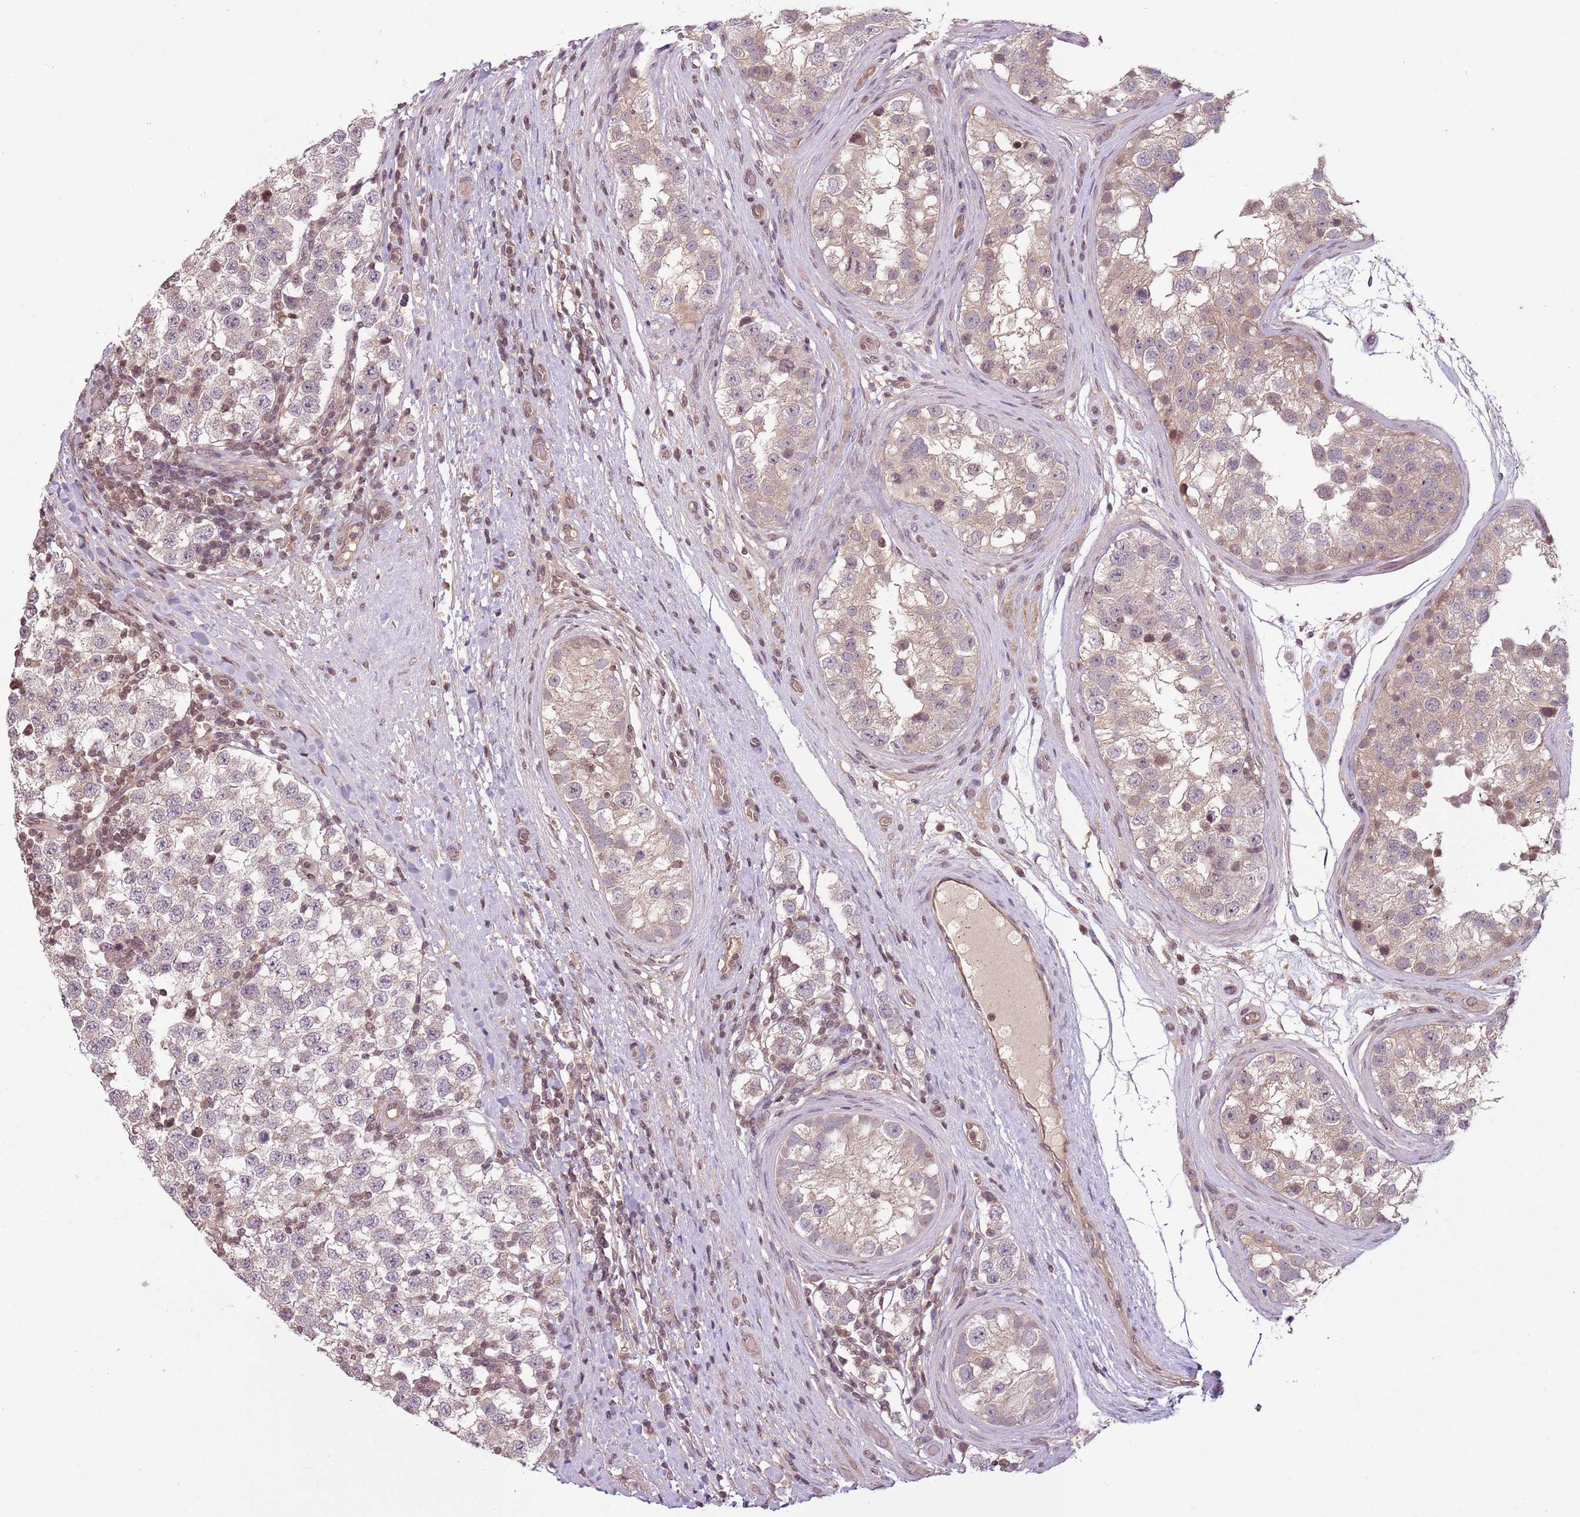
{"staining": {"intensity": "negative", "quantity": "none", "location": "none"}, "tissue": "testis cancer", "cell_type": "Tumor cells", "image_type": "cancer", "snomed": [{"axis": "morphology", "description": "Seminoma, NOS"}, {"axis": "topography", "description": "Testis"}], "caption": "A histopathology image of testis cancer stained for a protein demonstrates no brown staining in tumor cells.", "gene": "CAPN9", "patient": {"sex": "male", "age": 34}}